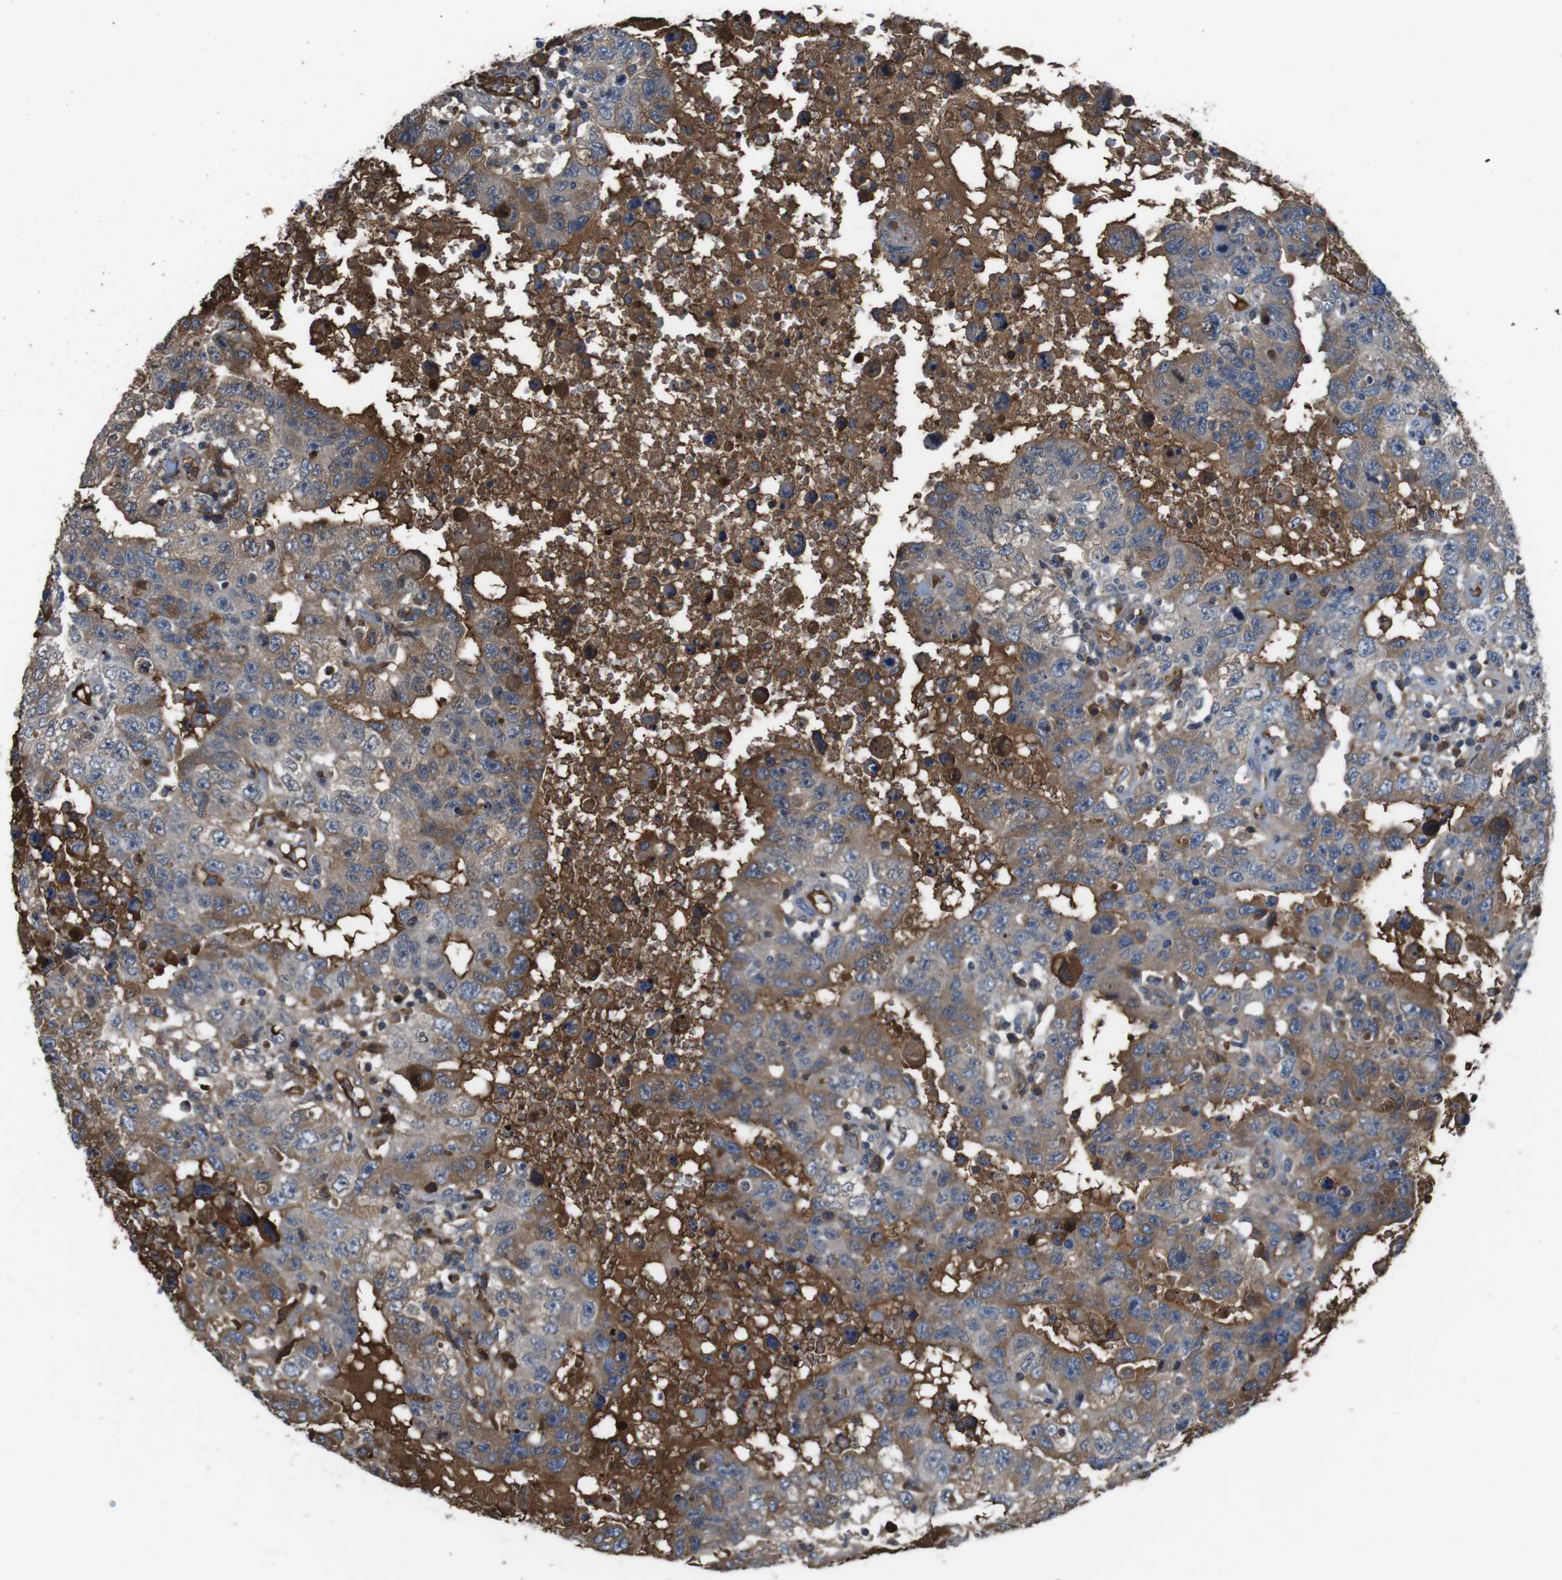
{"staining": {"intensity": "moderate", "quantity": ">75%", "location": "cytoplasmic/membranous"}, "tissue": "testis cancer", "cell_type": "Tumor cells", "image_type": "cancer", "snomed": [{"axis": "morphology", "description": "Carcinoma, Embryonal, NOS"}, {"axis": "topography", "description": "Testis"}], "caption": "Human testis cancer stained for a protein (brown) shows moderate cytoplasmic/membranous positive staining in approximately >75% of tumor cells.", "gene": "TMPRSS15", "patient": {"sex": "male", "age": 26}}